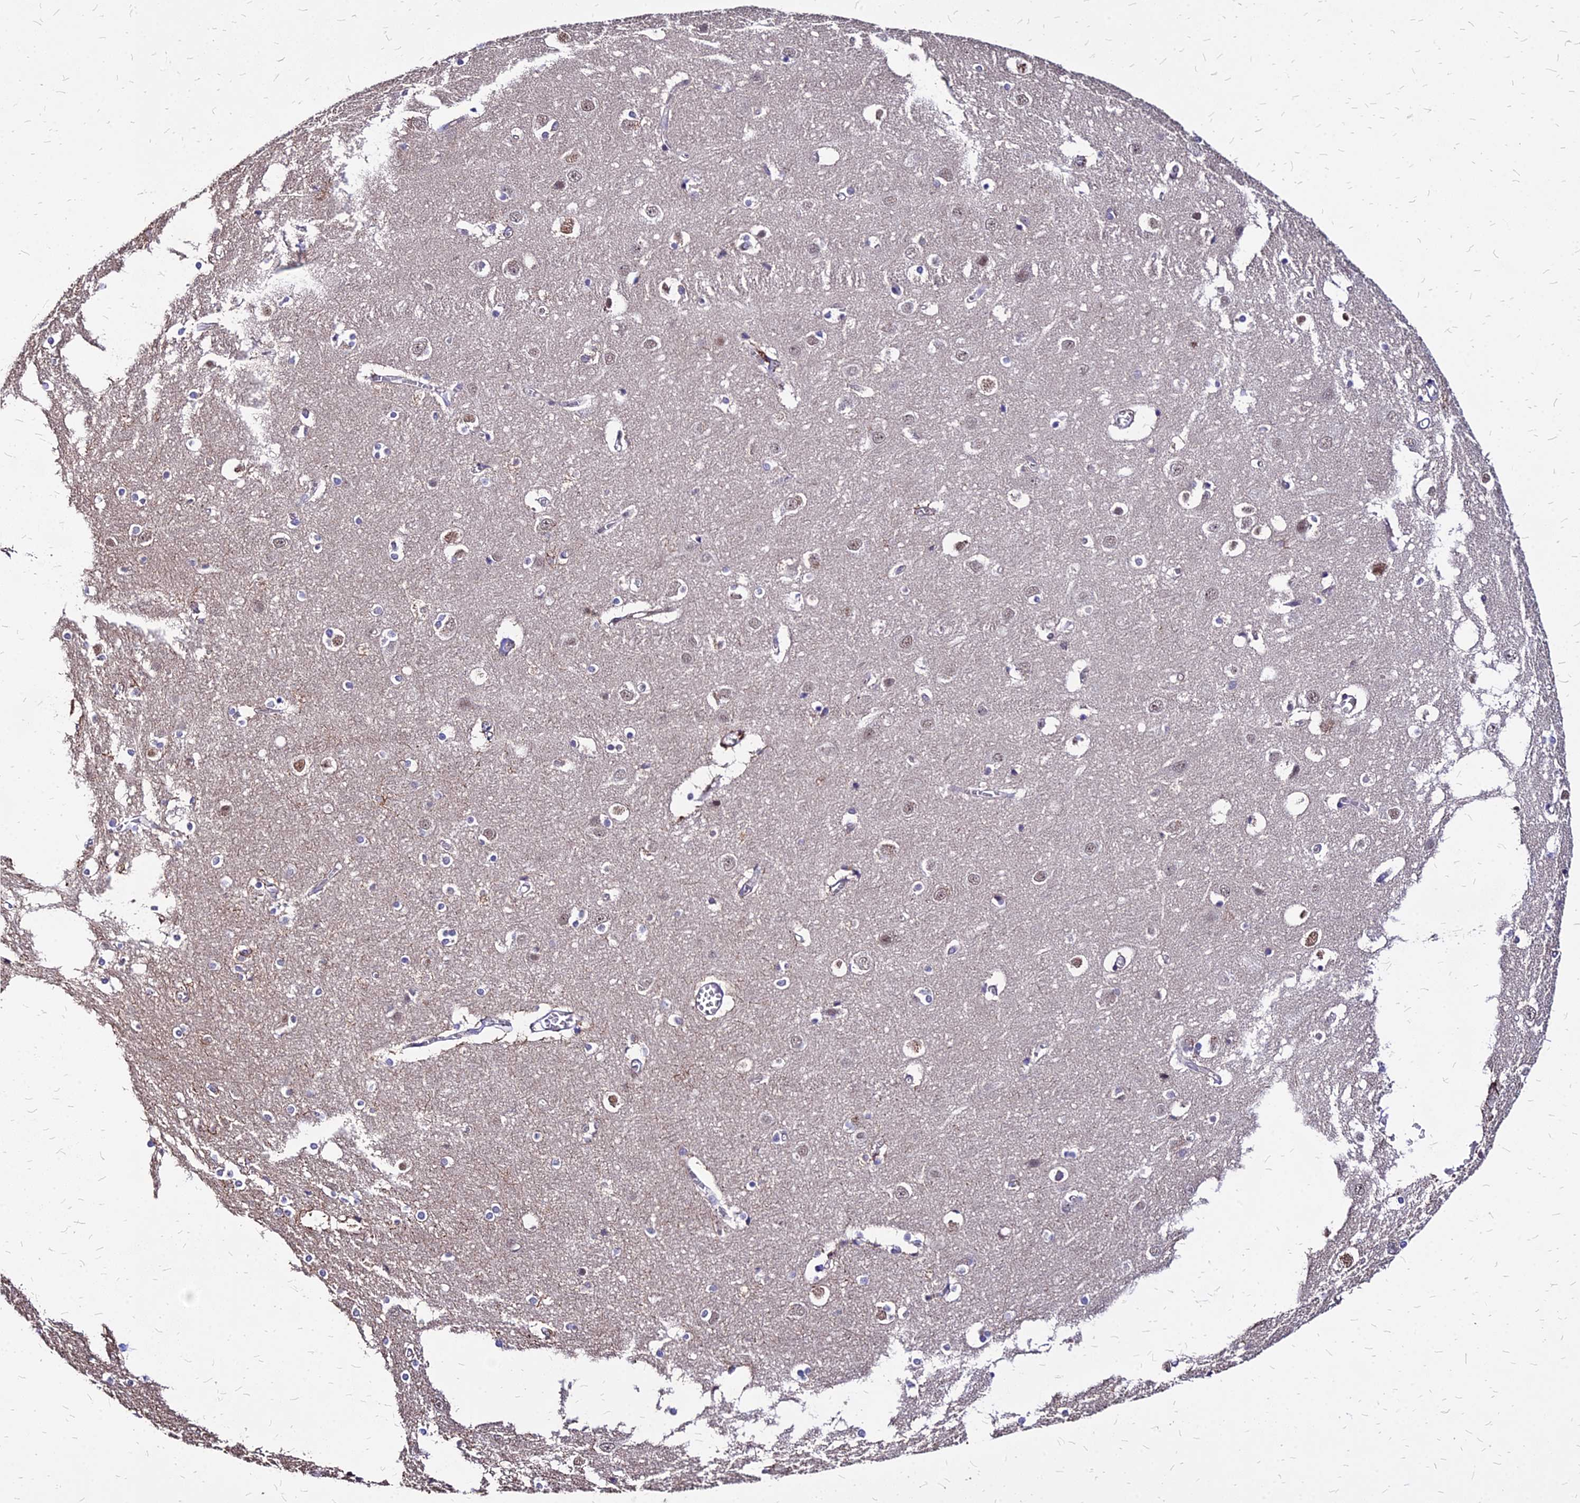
{"staining": {"intensity": "moderate", "quantity": "<25%", "location": "cytoplasmic/membranous"}, "tissue": "cerebral cortex", "cell_type": "Endothelial cells", "image_type": "normal", "snomed": [{"axis": "morphology", "description": "Normal tissue, NOS"}, {"axis": "topography", "description": "Cerebral cortex"}], "caption": "The histopathology image reveals staining of unremarkable cerebral cortex, revealing moderate cytoplasmic/membranous protein staining (brown color) within endothelial cells. Using DAB (3,3'-diaminobenzidine) (brown) and hematoxylin (blue) stains, captured at high magnification using brightfield microscopy.", "gene": "APBA3", "patient": {"sex": "male", "age": 54}}